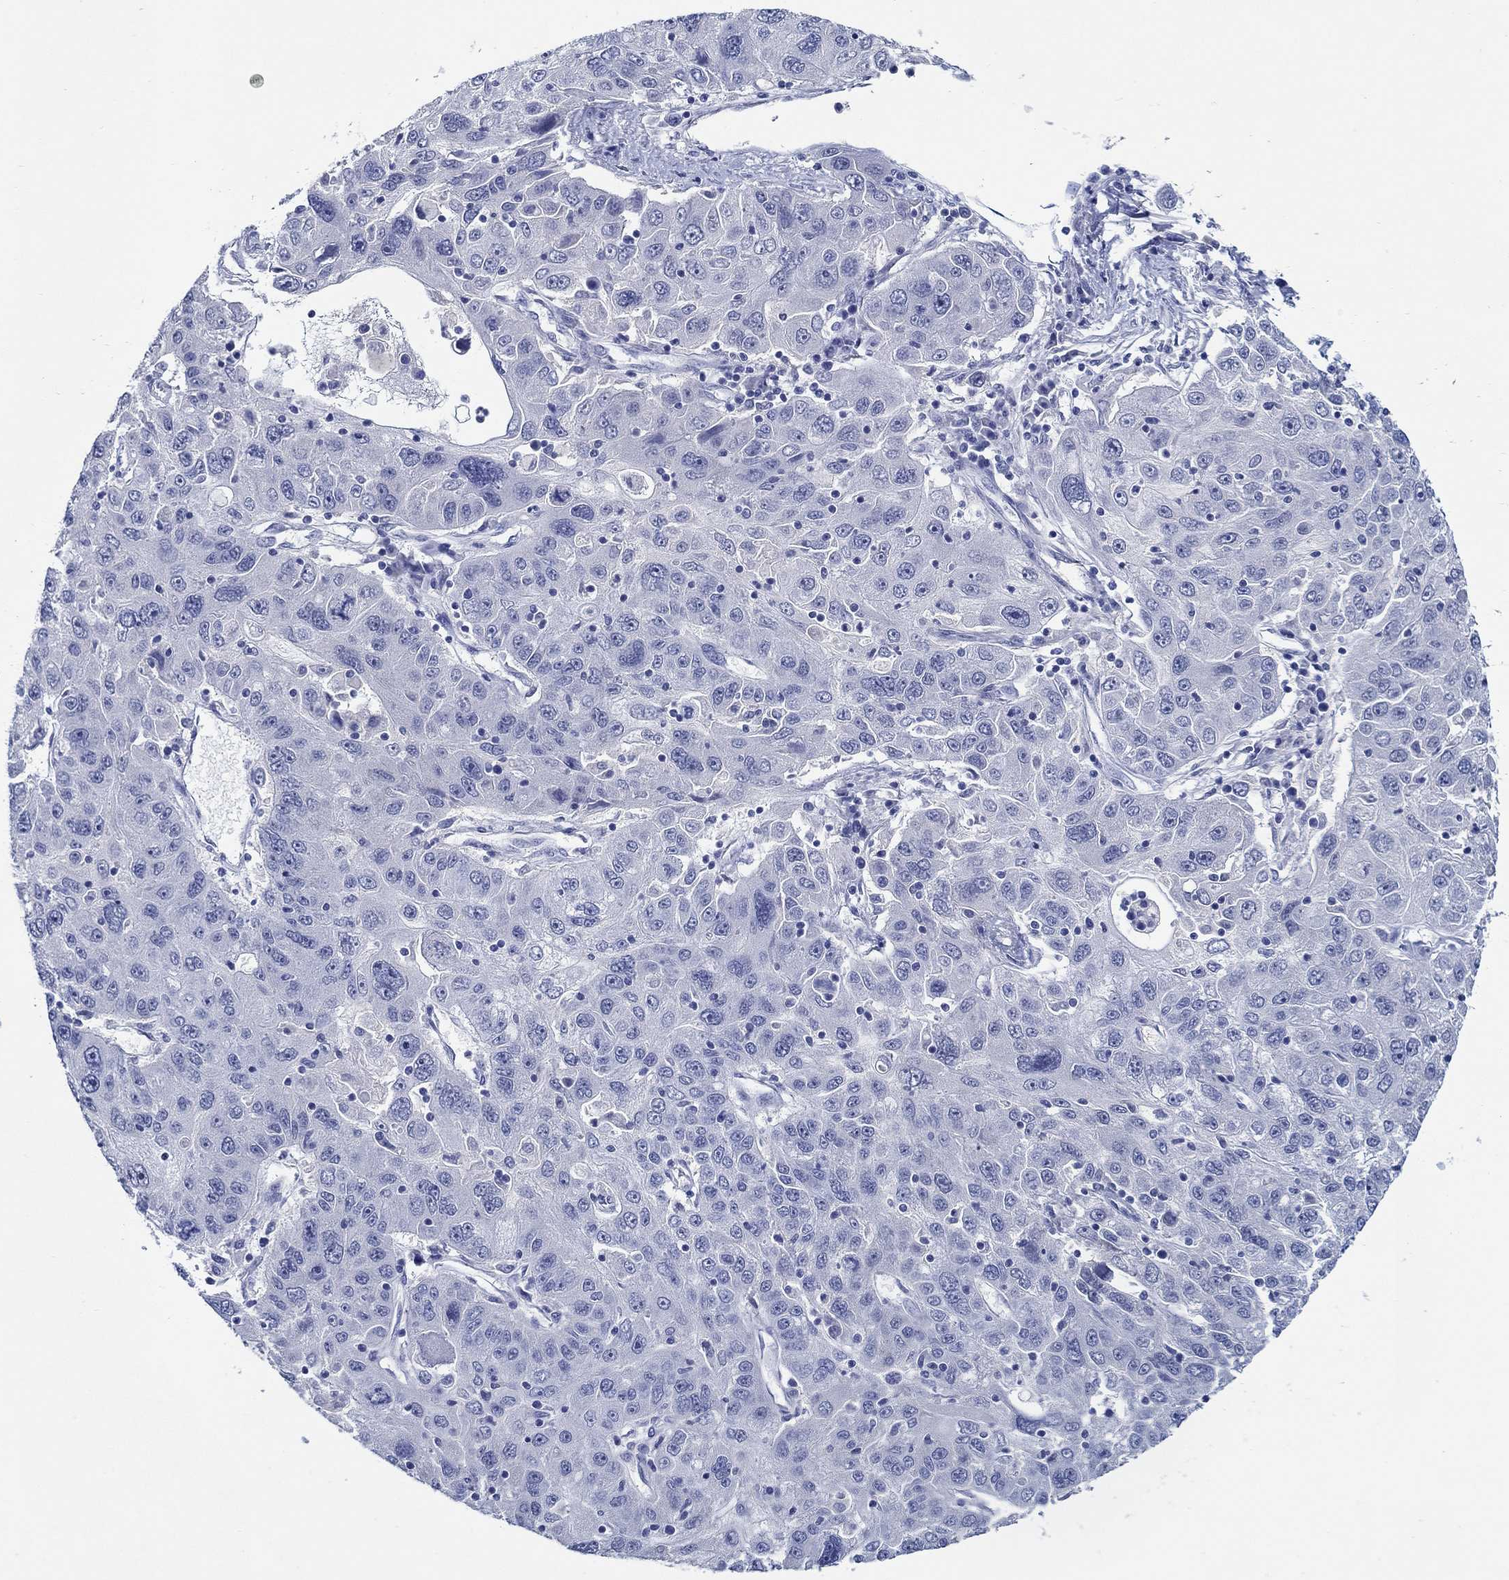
{"staining": {"intensity": "negative", "quantity": "none", "location": "none"}, "tissue": "stomach cancer", "cell_type": "Tumor cells", "image_type": "cancer", "snomed": [{"axis": "morphology", "description": "Adenocarcinoma, NOS"}, {"axis": "topography", "description": "Stomach"}], "caption": "High power microscopy image of an immunohistochemistry photomicrograph of stomach cancer (adenocarcinoma), revealing no significant positivity in tumor cells.", "gene": "MC2R", "patient": {"sex": "male", "age": 56}}